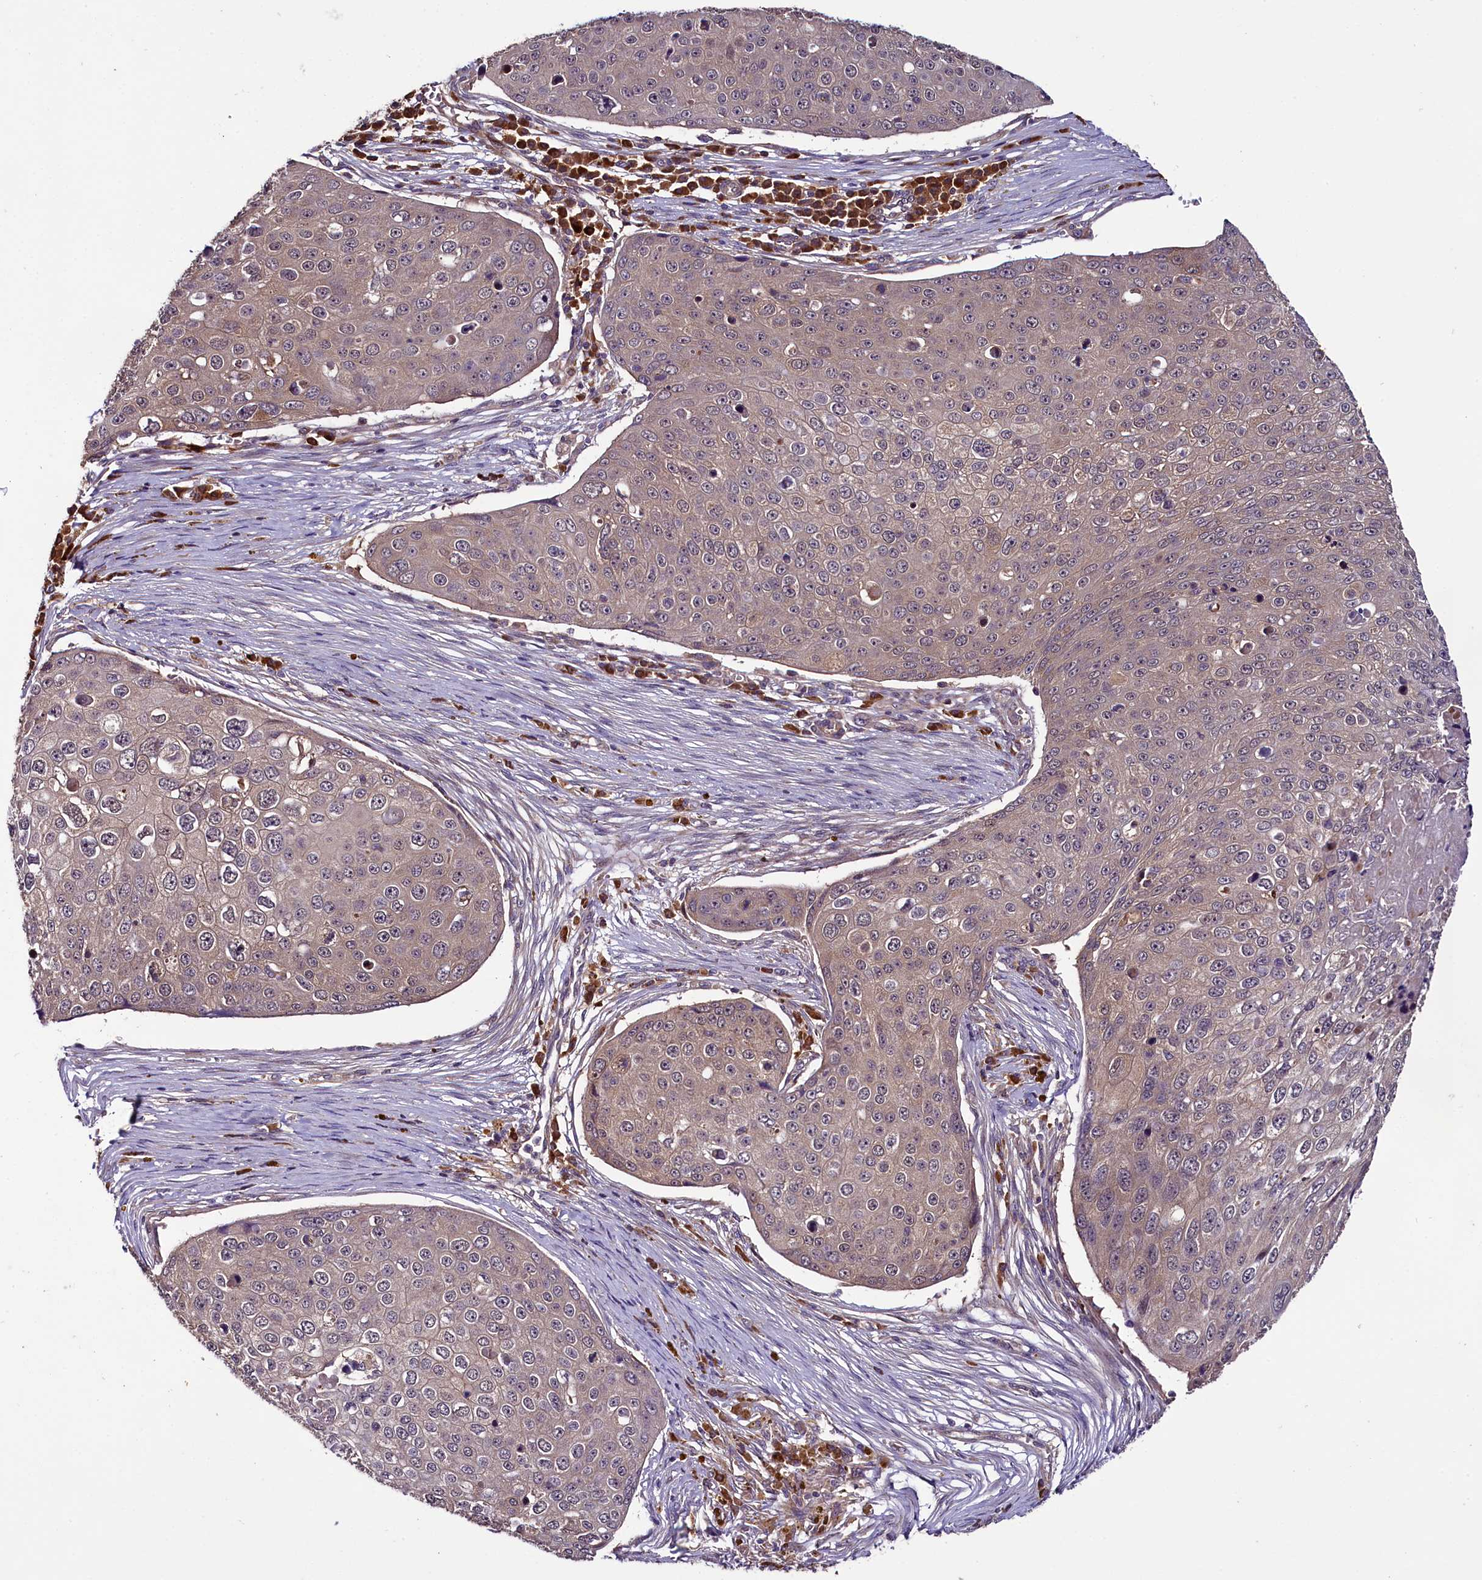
{"staining": {"intensity": "weak", "quantity": "<25%", "location": "cytoplasmic/membranous"}, "tissue": "skin cancer", "cell_type": "Tumor cells", "image_type": "cancer", "snomed": [{"axis": "morphology", "description": "Squamous cell carcinoma, NOS"}, {"axis": "topography", "description": "Skin"}], "caption": "This is a histopathology image of immunohistochemistry (IHC) staining of skin squamous cell carcinoma, which shows no expression in tumor cells. (Brightfield microscopy of DAB IHC at high magnification).", "gene": "RPUSD2", "patient": {"sex": "male", "age": 71}}